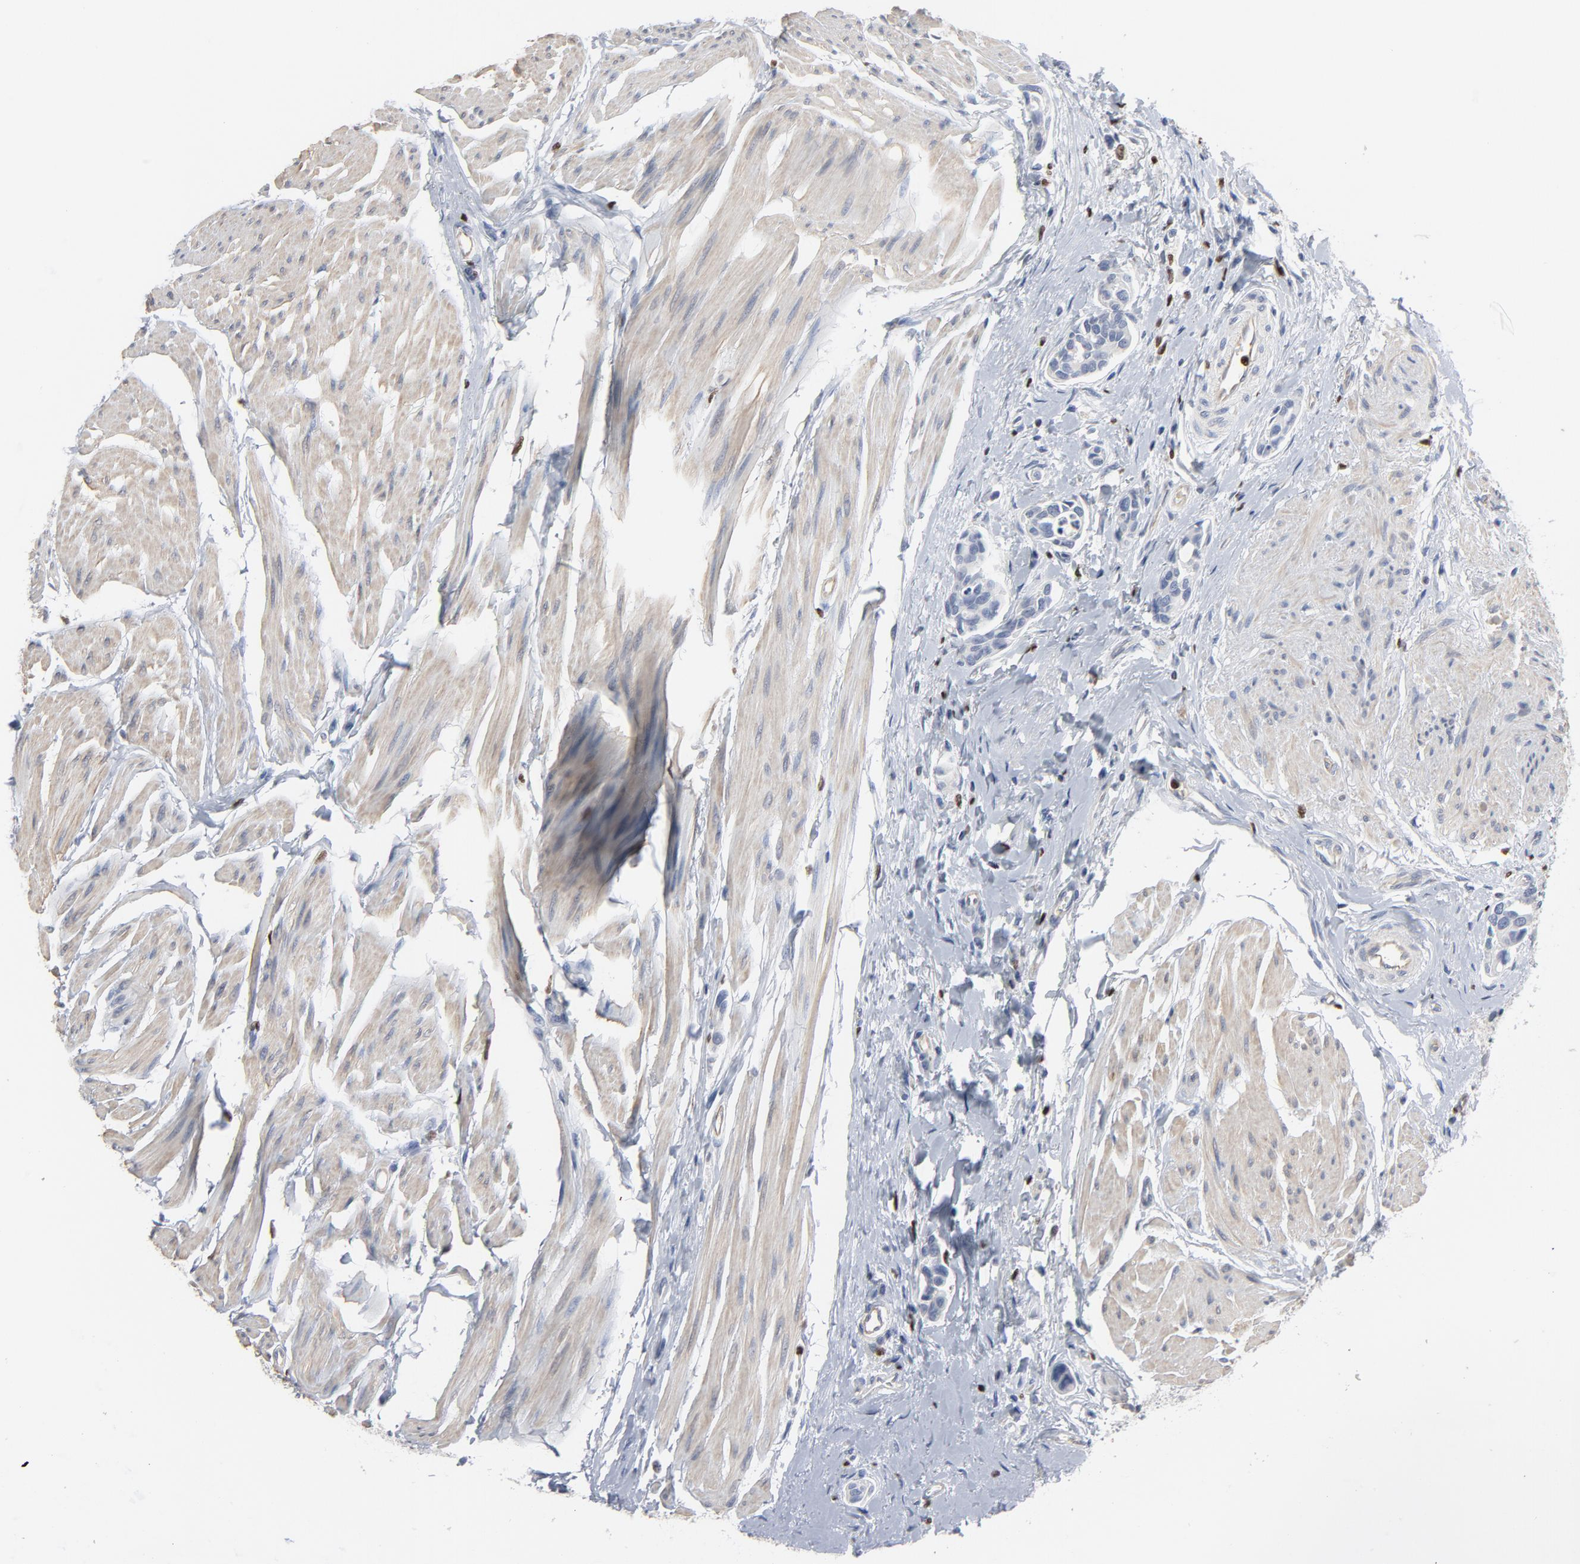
{"staining": {"intensity": "negative", "quantity": "none", "location": "none"}, "tissue": "urothelial cancer", "cell_type": "Tumor cells", "image_type": "cancer", "snomed": [{"axis": "morphology", "description": "Urothelial carcinoma, High grade"}, {"axis": "topography", "description": "Urinary bladder"}], "caption": "Tumor cells show no significant expression in urothelial cancer.", "gene": "SPI1", "patient": {"sex": "male", "age": 78}}